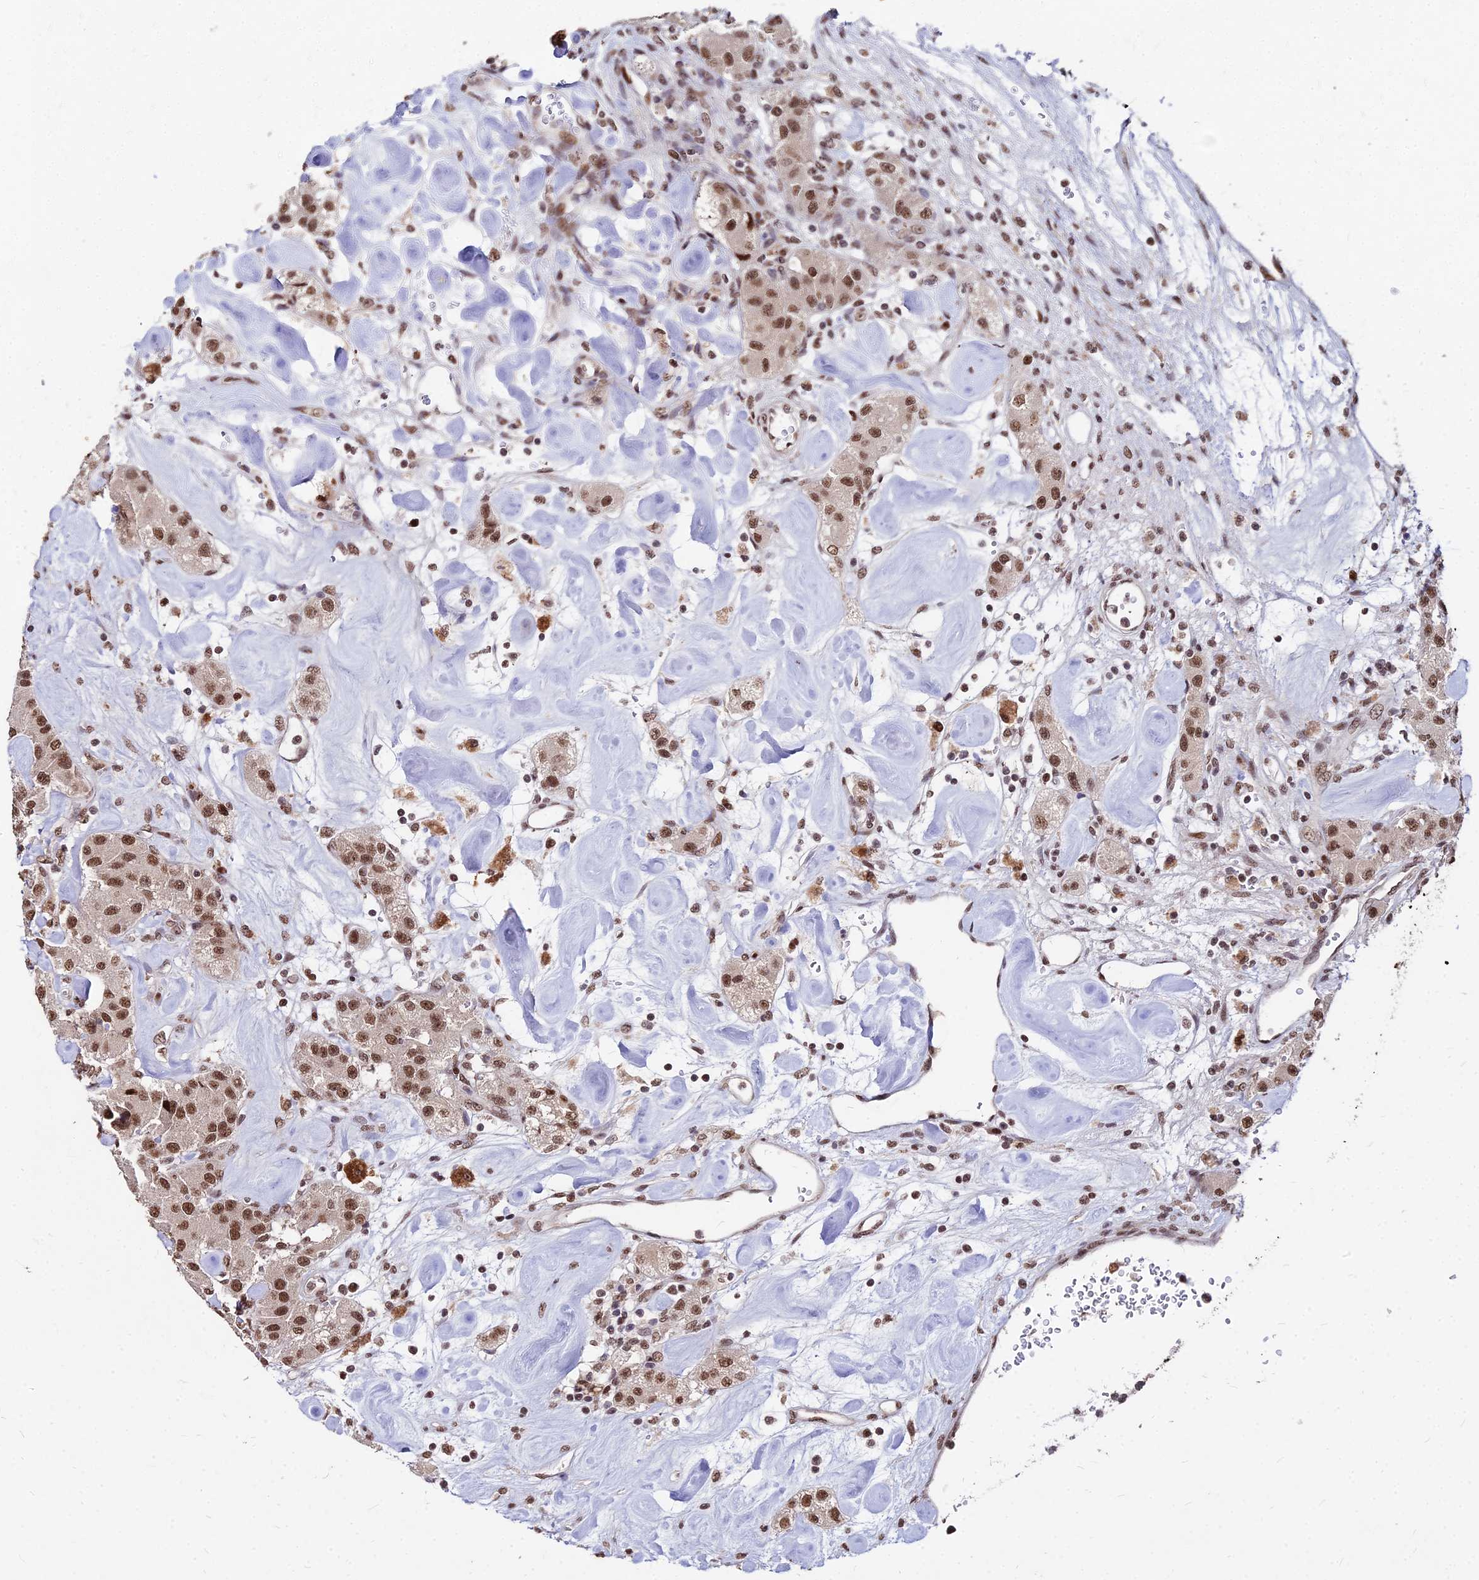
{"staining": {"intensity": "moderate", "quantity": ">75%", "location": "nuclear"}, "tissue": "carcinoid", "cell_type": "Tumor cells", "image_type": "cancer", "snomed": [{"axis": "morphology", "description": "Carcinoid, malignant, NOS"}, {"axis": "topography", "description": "Pancreas"}], "caption": "This is a histology image of immunohistochemistry (IHC) staining of carcinoid (malignant), which shows moderate staining in the nuclear of tumor cells.", "gene": "ZBED4", "patient": {"sex": "male", "age": 41}}